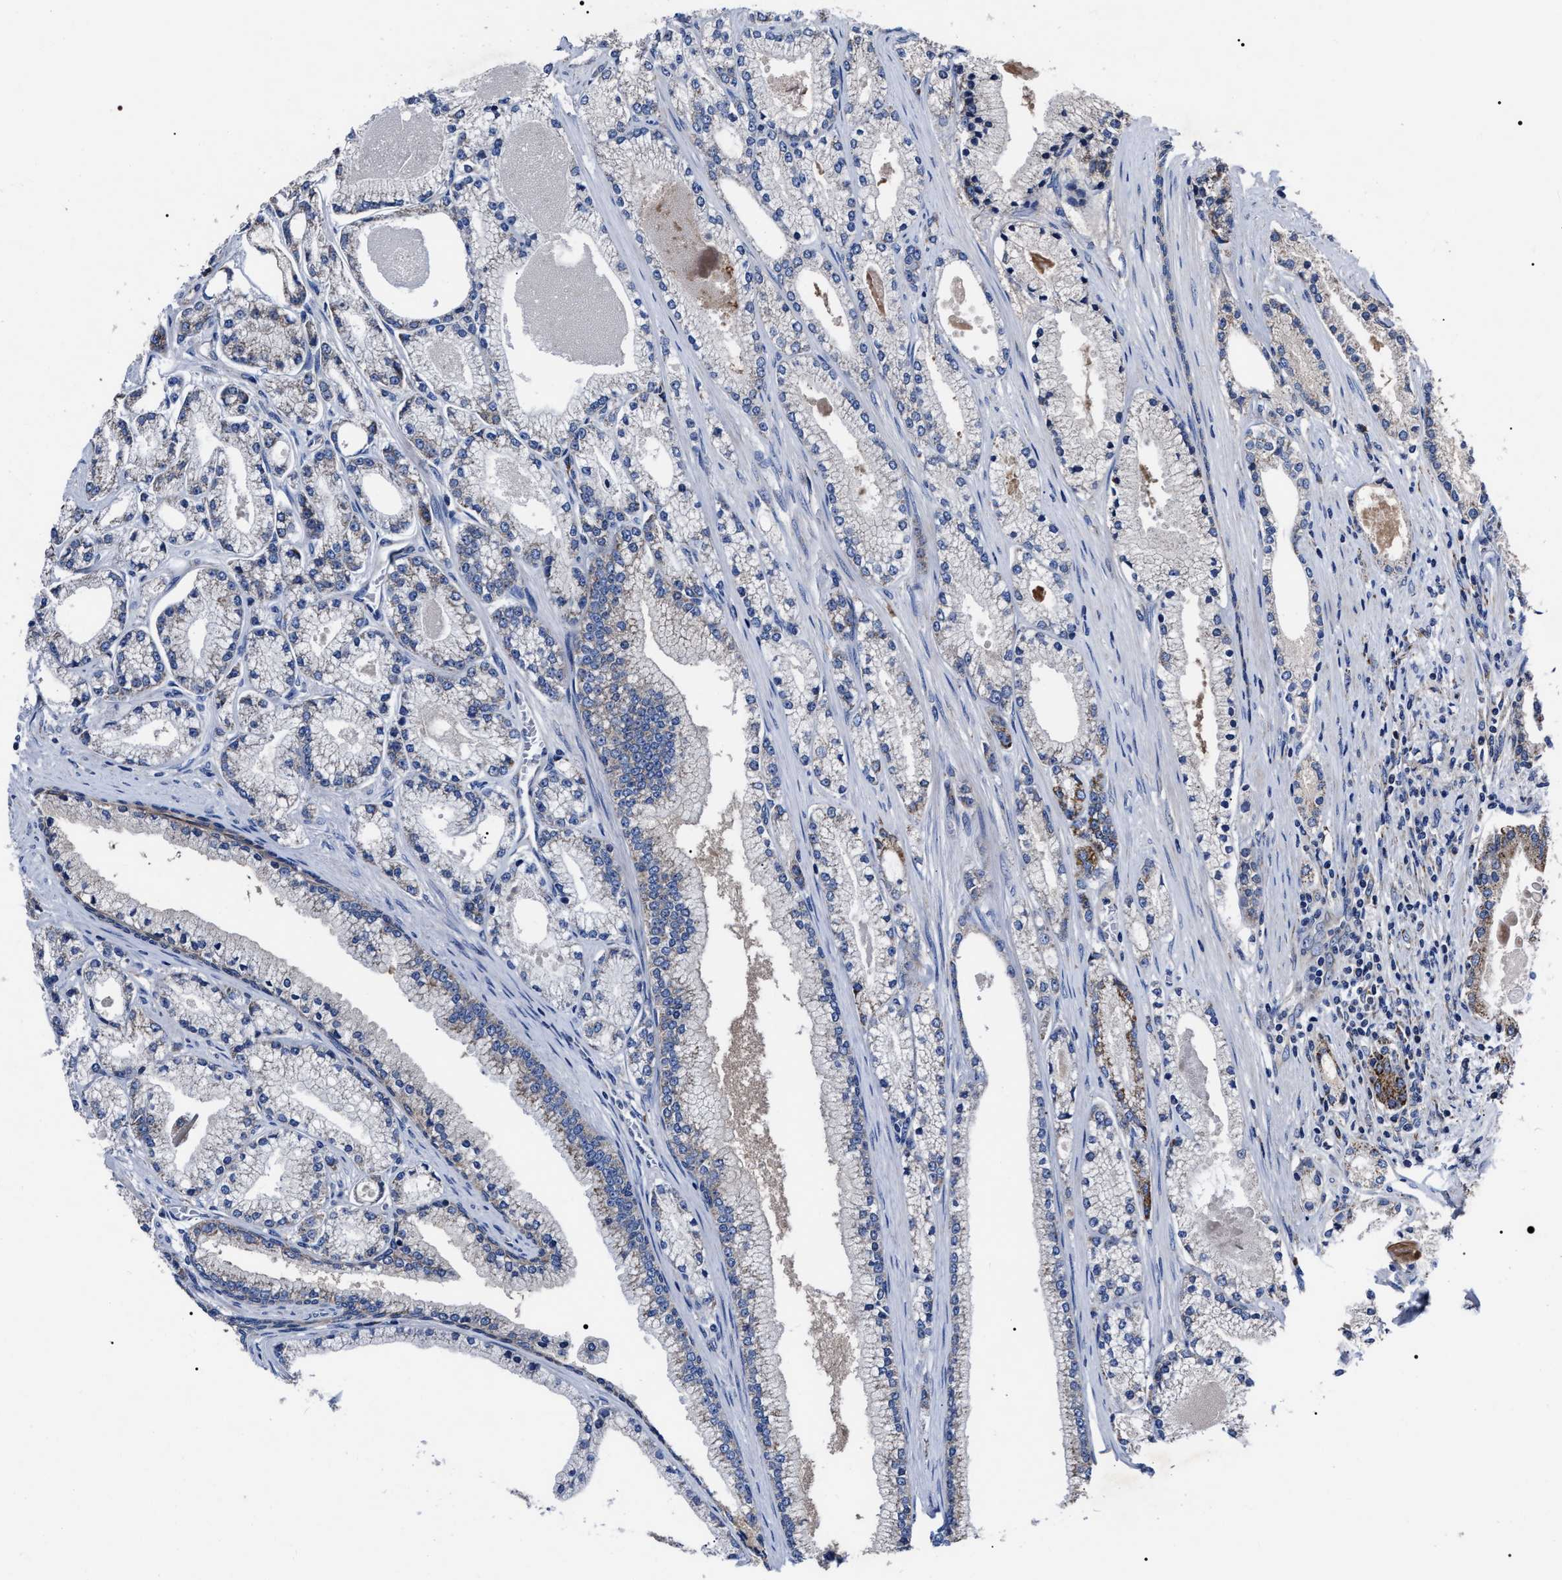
{"staining": {"intensity": "moderate", "quantity": "25%-75%", "location": "cytoplasmic/membranous"}, "tissue": "prostate cancer", "cell_type": "Tumor cells", "image_type": "cancer", "snomed": [{"axis": "morphology", "description": "Adenocarcinoma, High grade"}, {"axis": "topography", "description": "Prostate"}], "caption": "Protein staining by IHC reveals moderate cytoplasmic/membranous staining in approximately 25%-75% of tumor cells in adenocarcinoma (high-grade) (prostate).", "gene": "MACC1", "patient": {"sex": "male", "age": 71}}